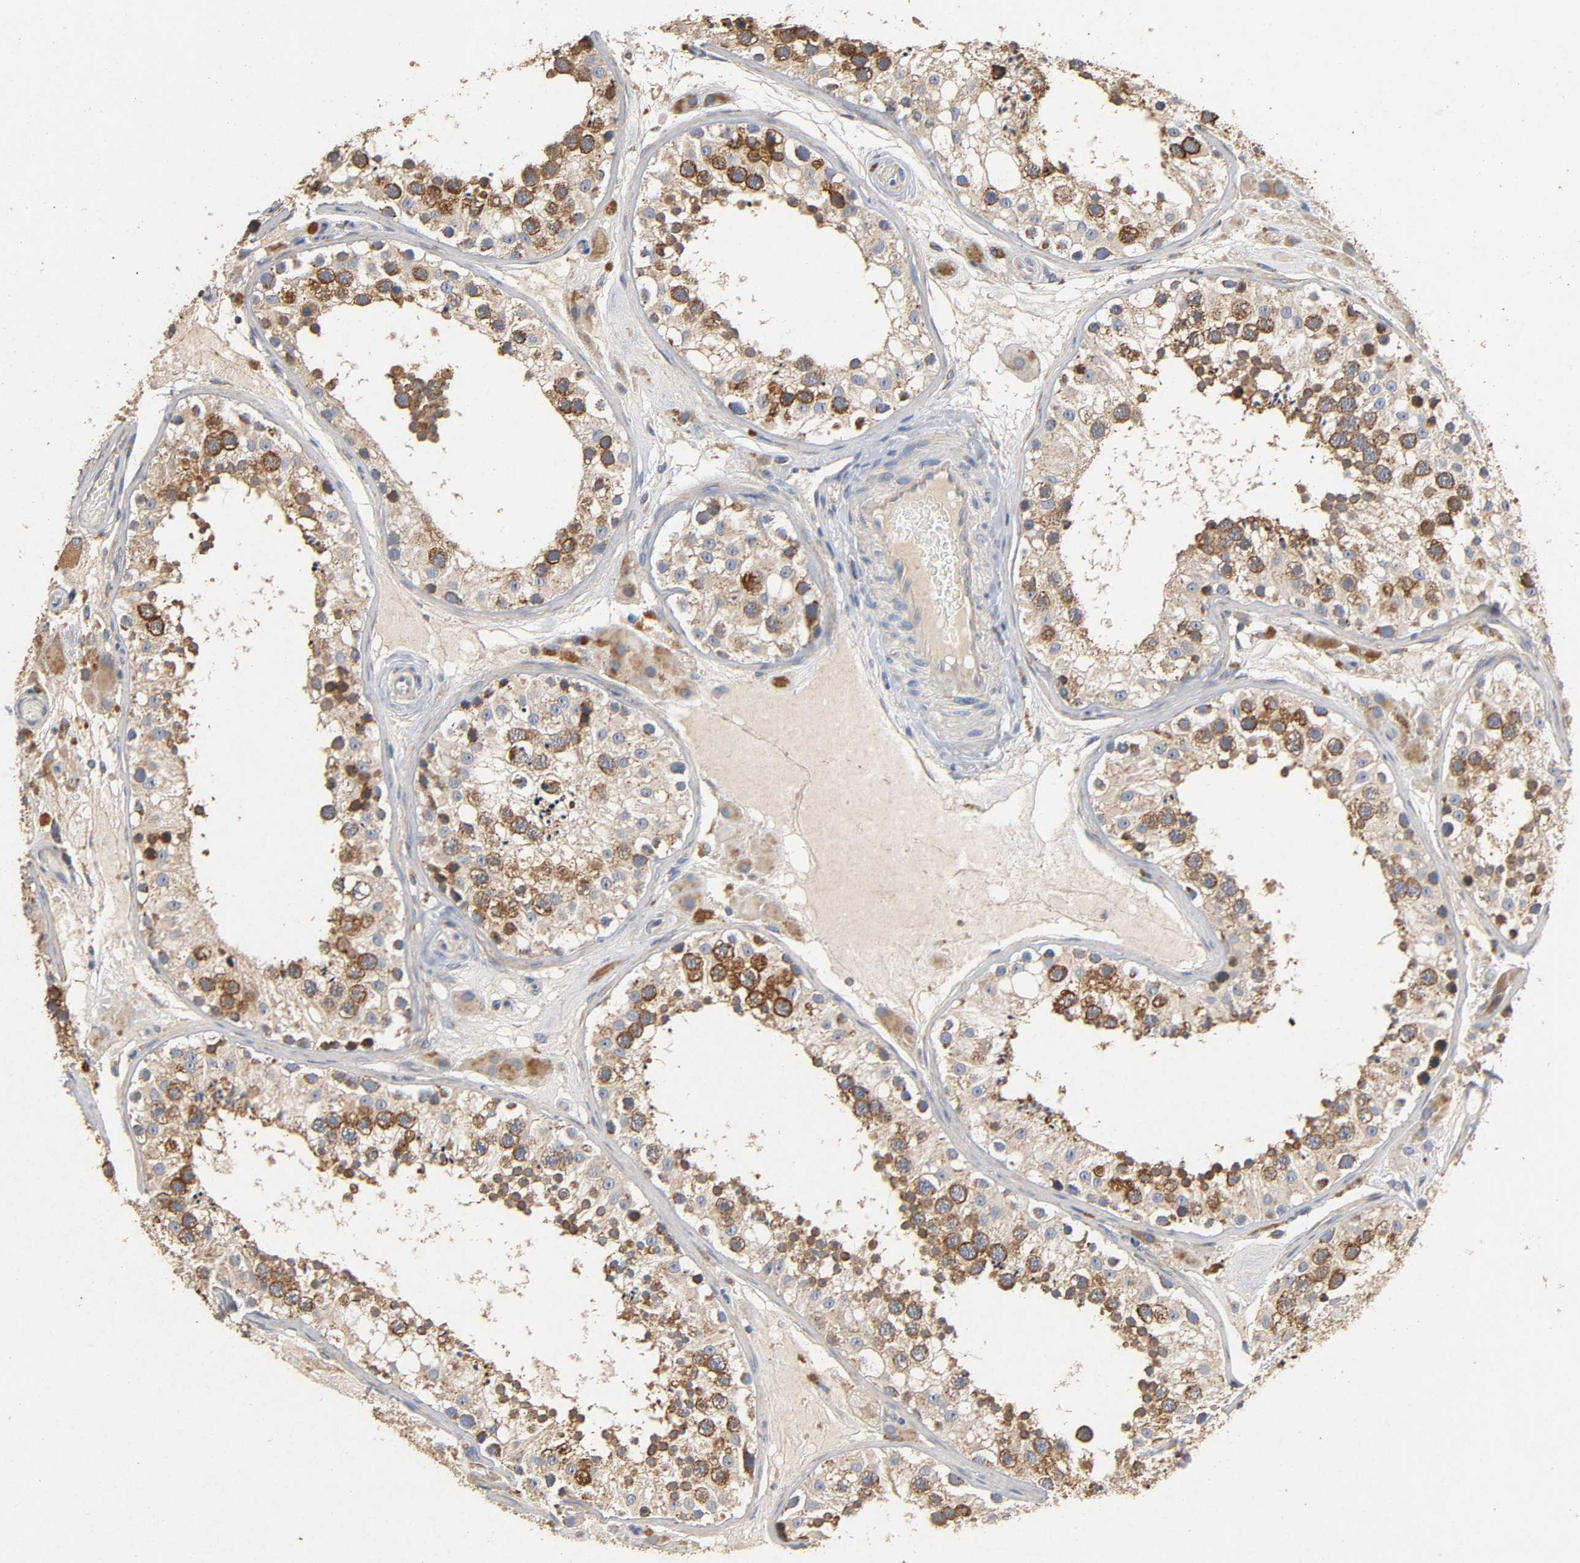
{"staining": {"intensity": "strong", "quantity": ">75%", "location": "cytoplasmic/membranous"}, "tissue": "testis", "cell_type": "Cells in seminiferous ducts", "image_type": "normal", "snomed": [{"axis": "morphology", "description": "Normal tissue, NOS"}, {"axis": "topography", "description": "Testis"}], "caption": "Unremarkable testis reveals strong cytoplasmic/membranous expression in about >75% of cells in seminiferous ducts, visualized by immunohistochemistry. (Stains: DAB in brown, nuclei in blue, Microscopy: brightfield microscopy at high magnification).", "gene": "NDUFS3", "patient": {"sex": "male", "age": 26}}